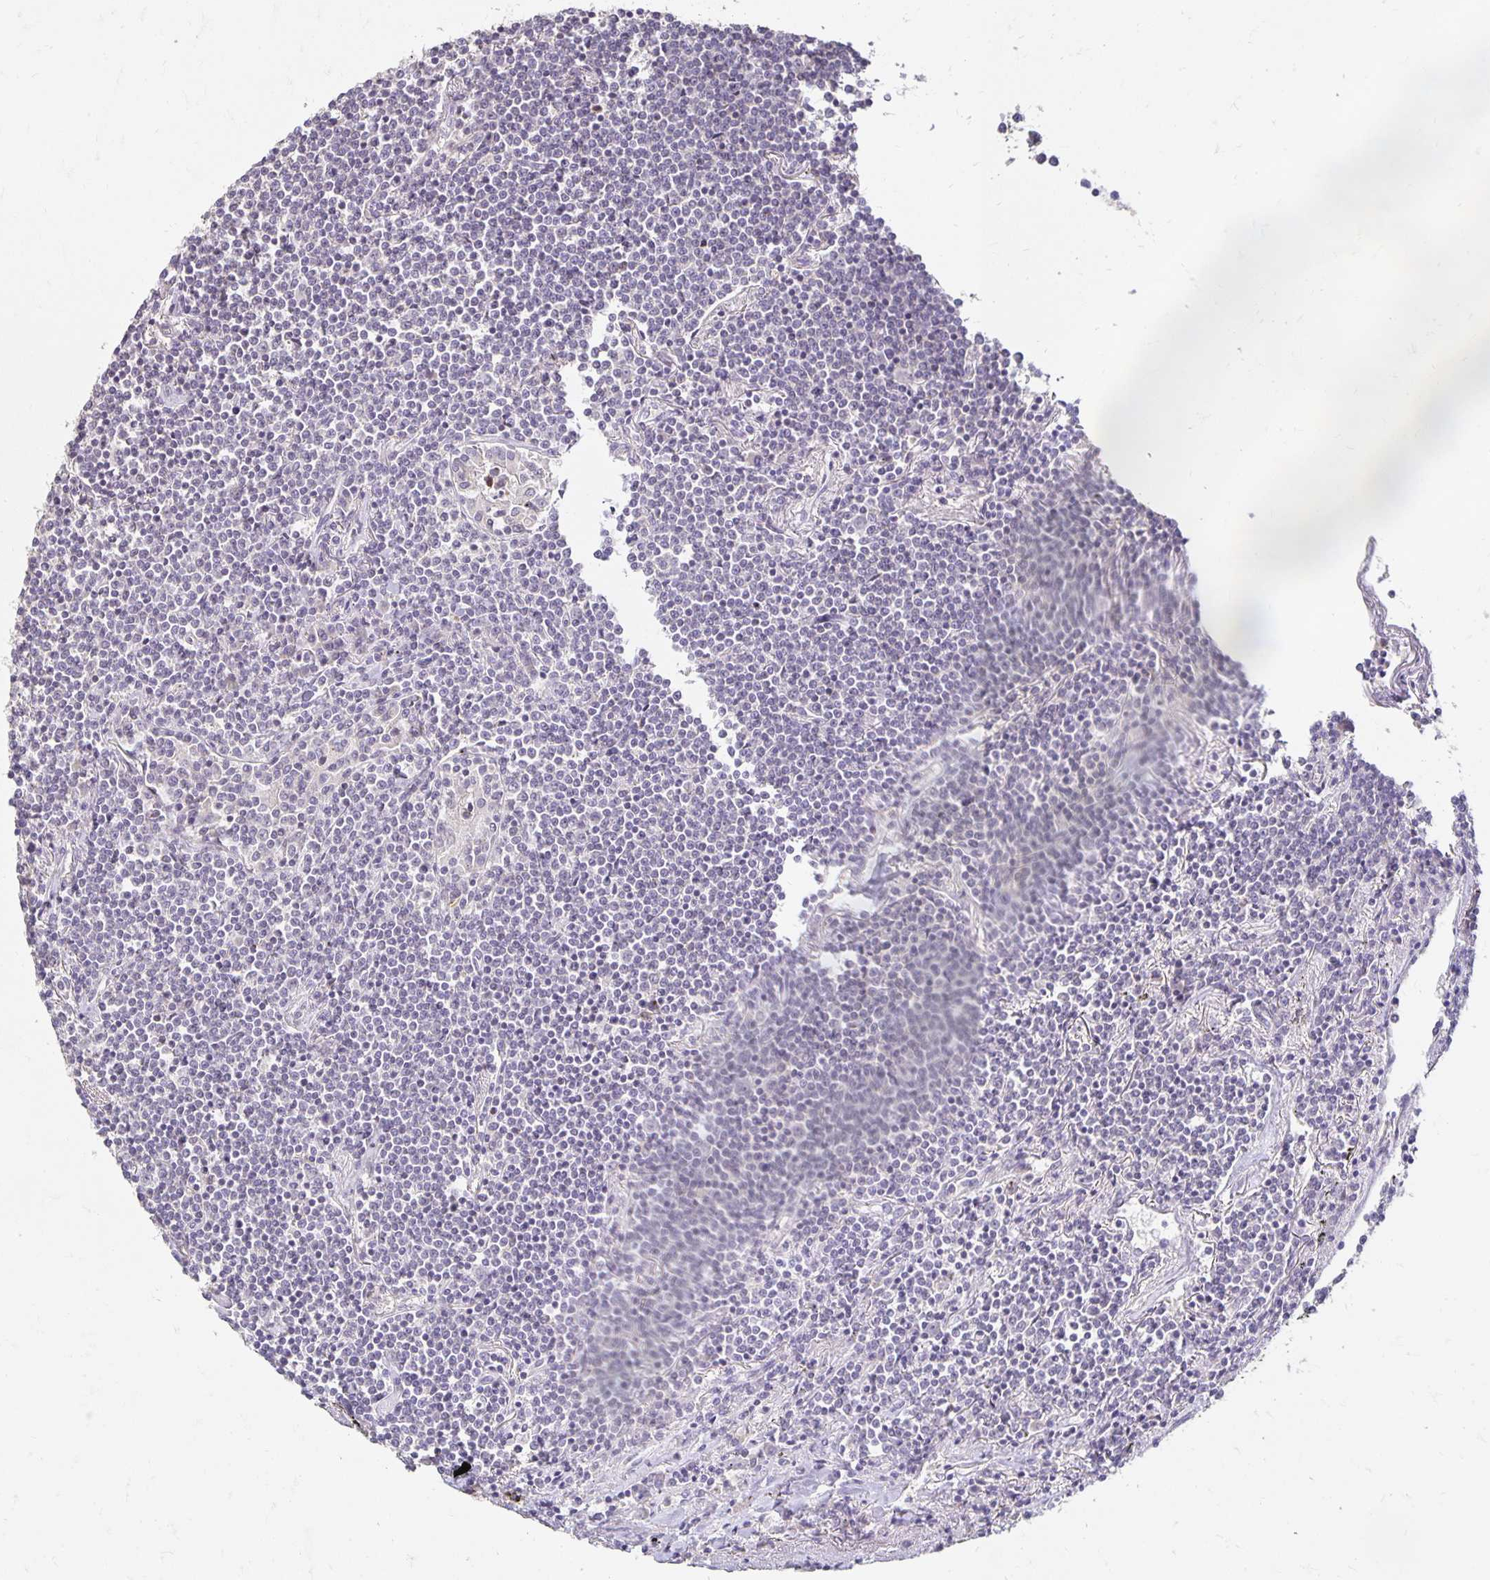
{"staining": {"intensity": "negative", "quantity": "none", "location": "none"}, "tissue": "lymphoma", "cell_type": "Tumor cells", "image_type": "cancer", "snomed": [{"axis": "morphology", "description": "Malignant lymphoma, non-Hodgkin's type, Low grade"}, {"axis": "topography", "description": "Lung"}], "caption": "Tumor cells show no significant staining in malignant lymphoma, non-Hodgkin's type (low-grade). (DAB (3,3'-diaminobenzidine) immunohistochemistry (IHC) with hematoxylin counter stain).", "gene": "CST6", "patient": {"sex": "female", "age": 71}}